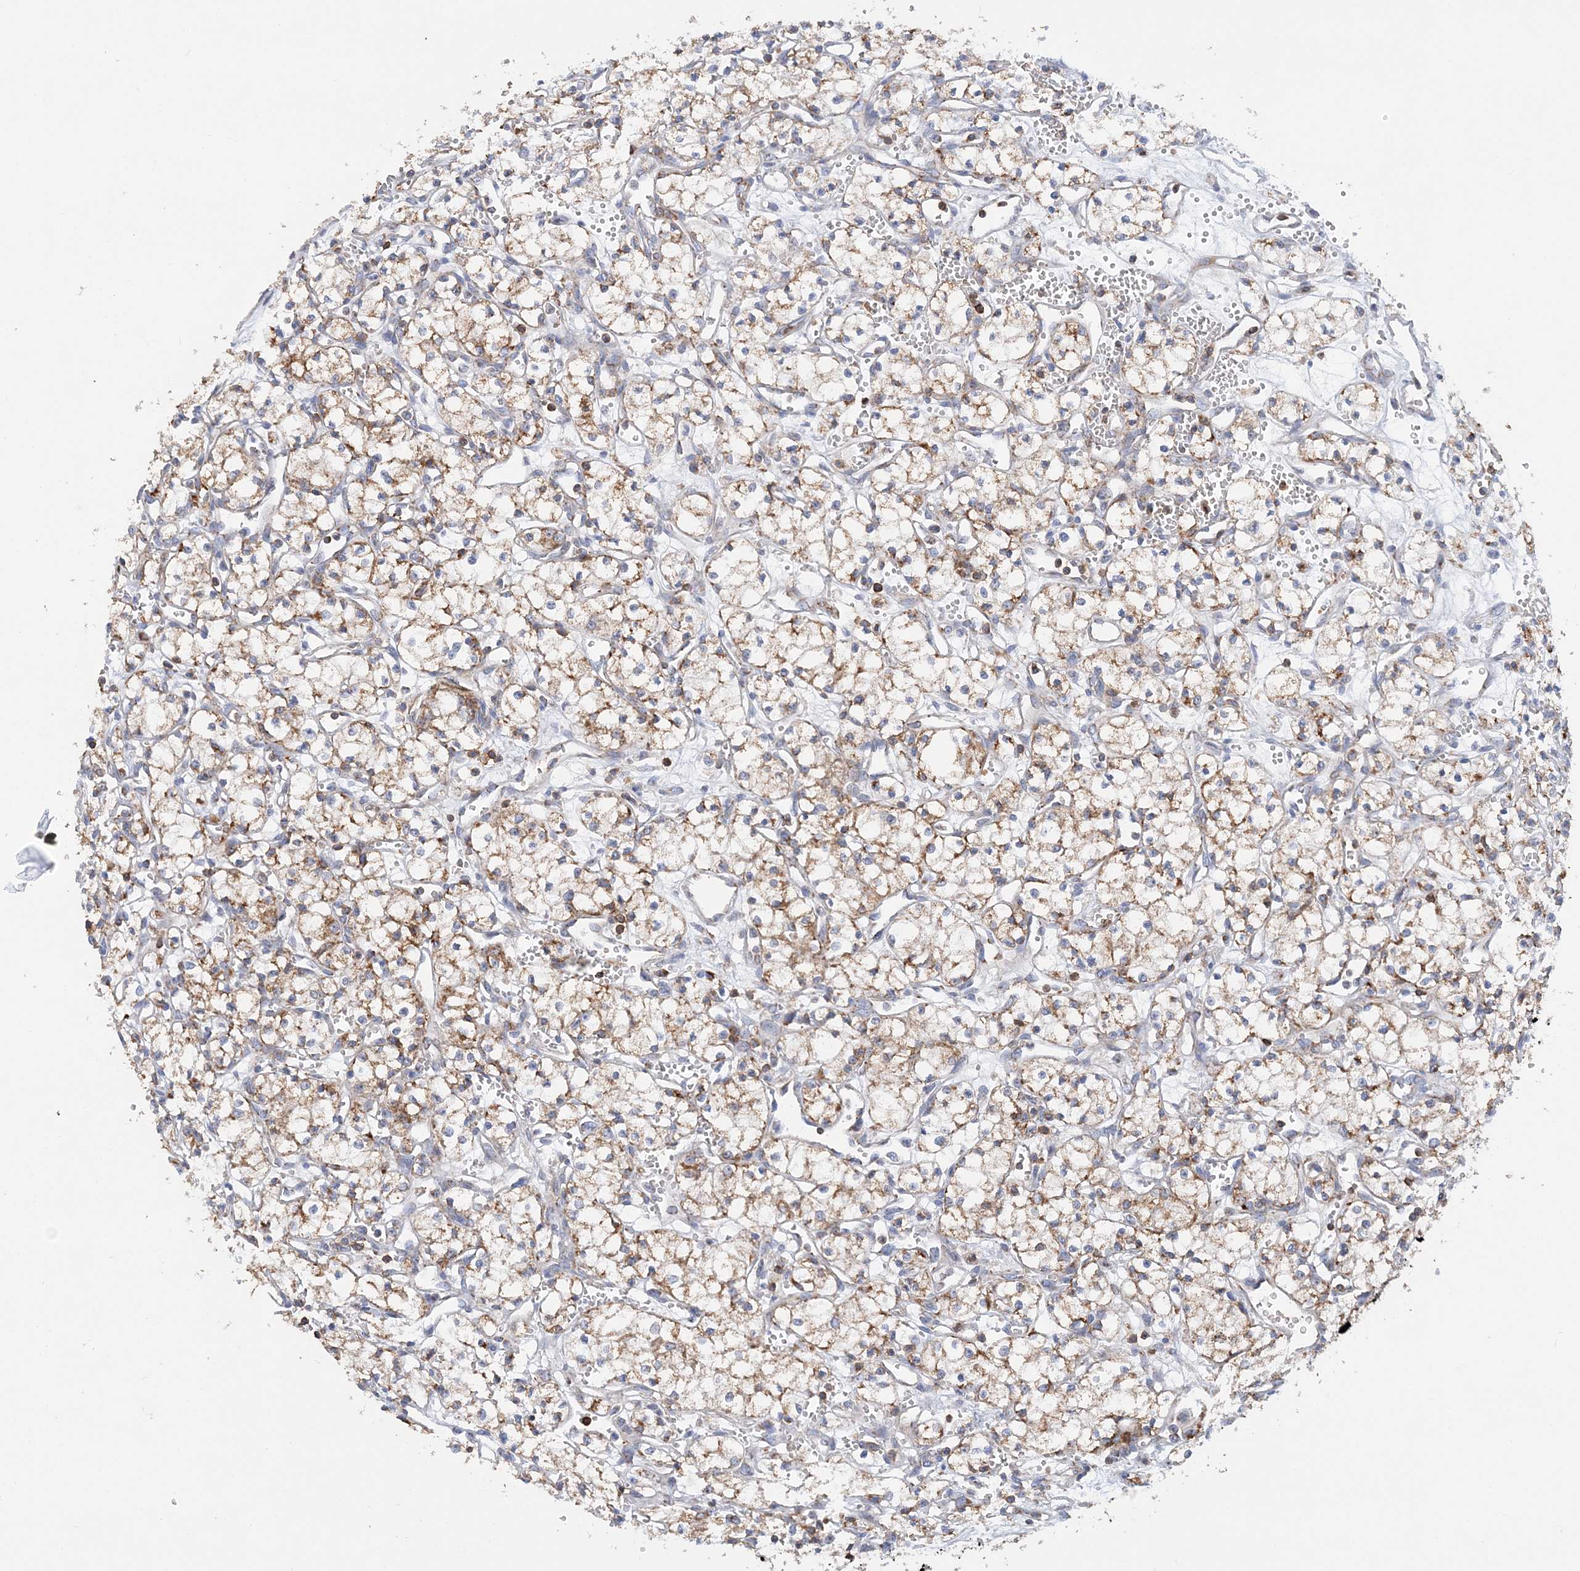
{"staining": {"intensity": "moderate", "quantity": ">75%", "location": "cytoplasmic/membranous"}, "tissue": "renal cancer", "cell_type": "Tumor cells", "image_type": "cancer", "snomed": [{"axis": "morphology", "description": "Adenocarcinoma, NOS"}, {"axis": "topography", "description": "Kidney"}], "caption": "Approximately >75% of tumor cells in human renal cancer (adenocarcinoma) display moderate cytoplasmic/membranous protein staining as visualized by brown immunohistochemical staining.", "gene": "TTC32", "patient": {"sex": "male", "age": 59}}